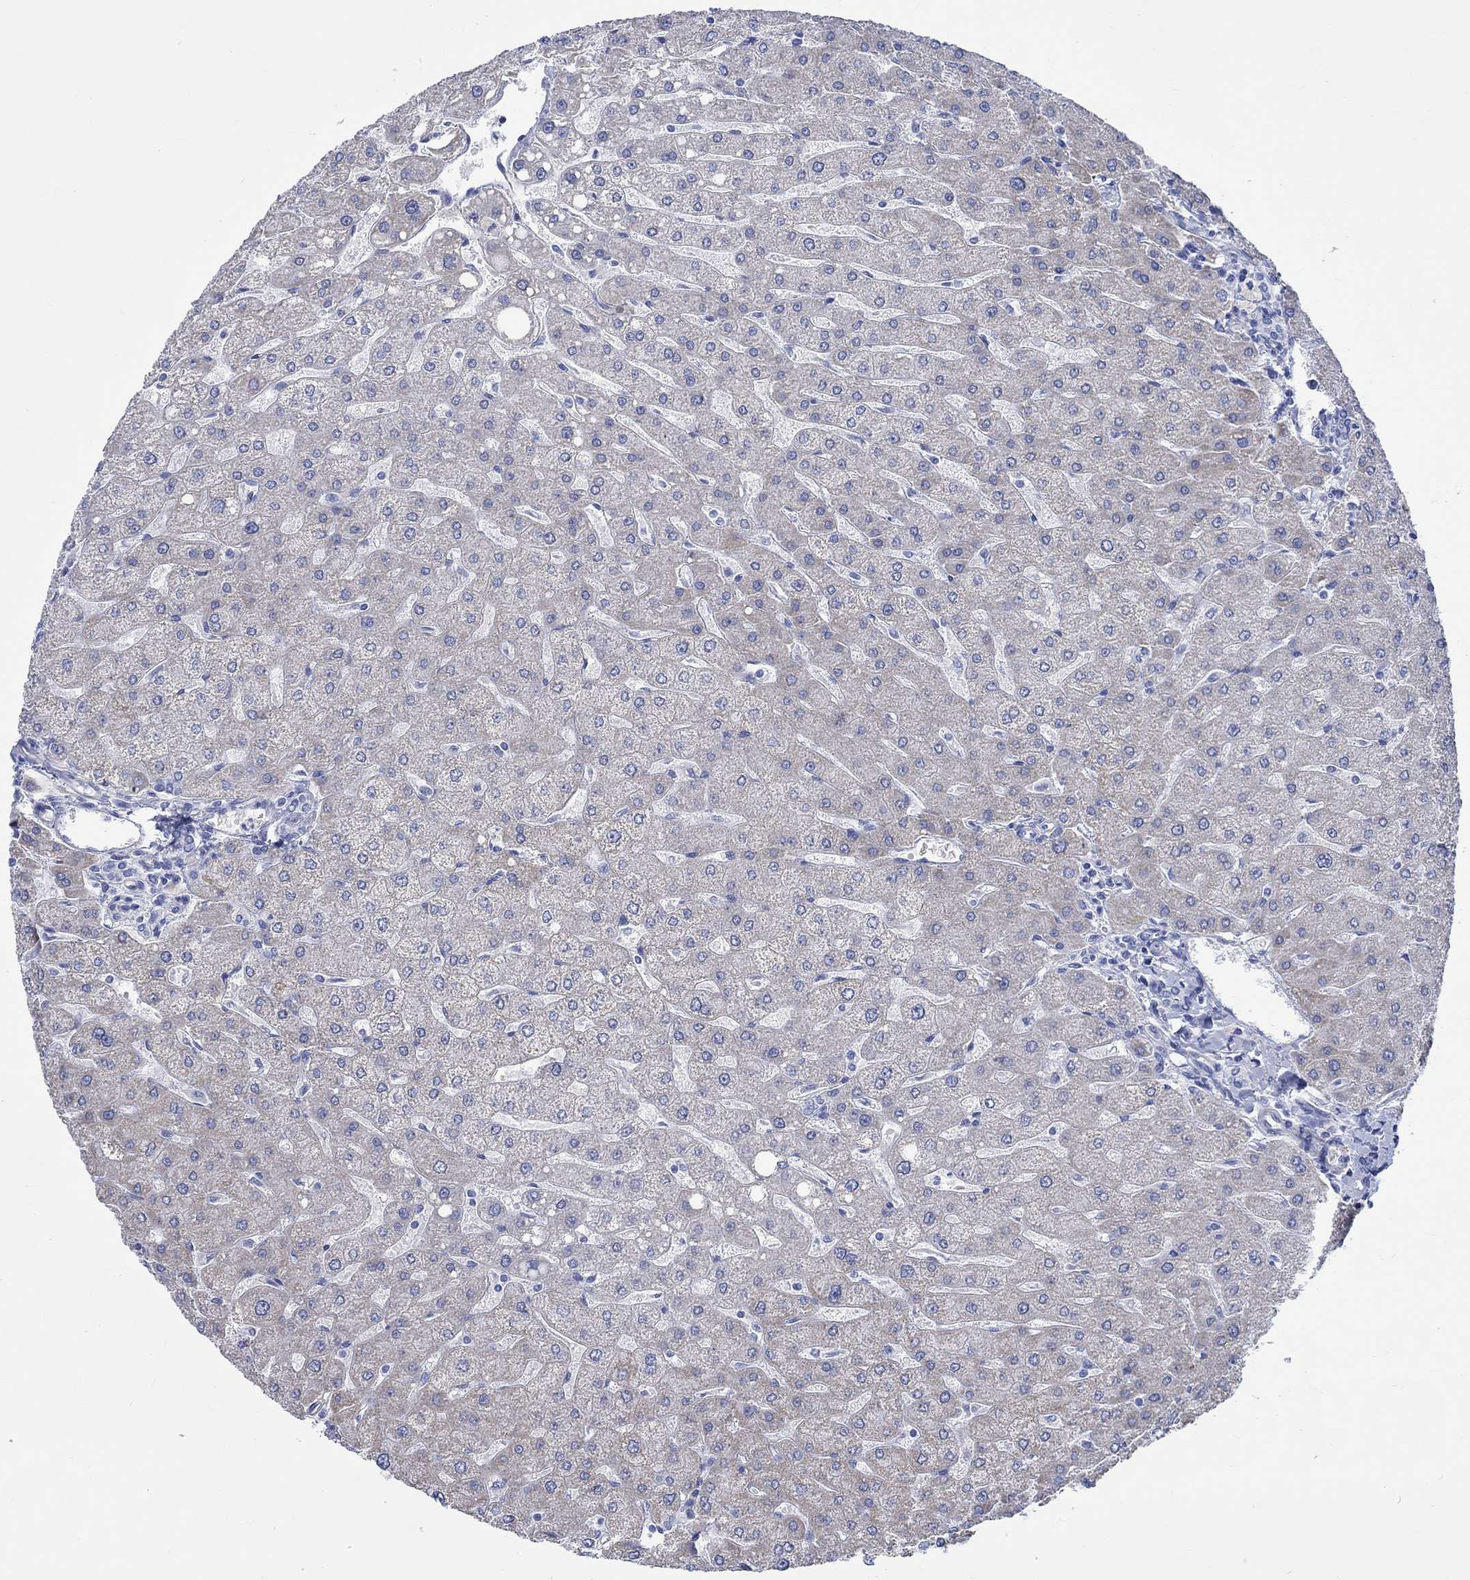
{"staining": {"intensity": "negative", "quantity": "none", "location": "none"}, "tissue": "liver", "cell_type": "Cholangiocytes", "image_type": "normal", "snomed": [{"axis": "morphology", "description": "Normal tissue, NOS"}, {"axis": "topography", "description": "Liver"}], "caption": "Image shows no protein expression in cholangiocytes of benign liver. (DAB (3,3'-diaminobenzidine) IHC, high magnification).", "gene": "CPLX1", "patient": {"sex": "male", "age": 67}}